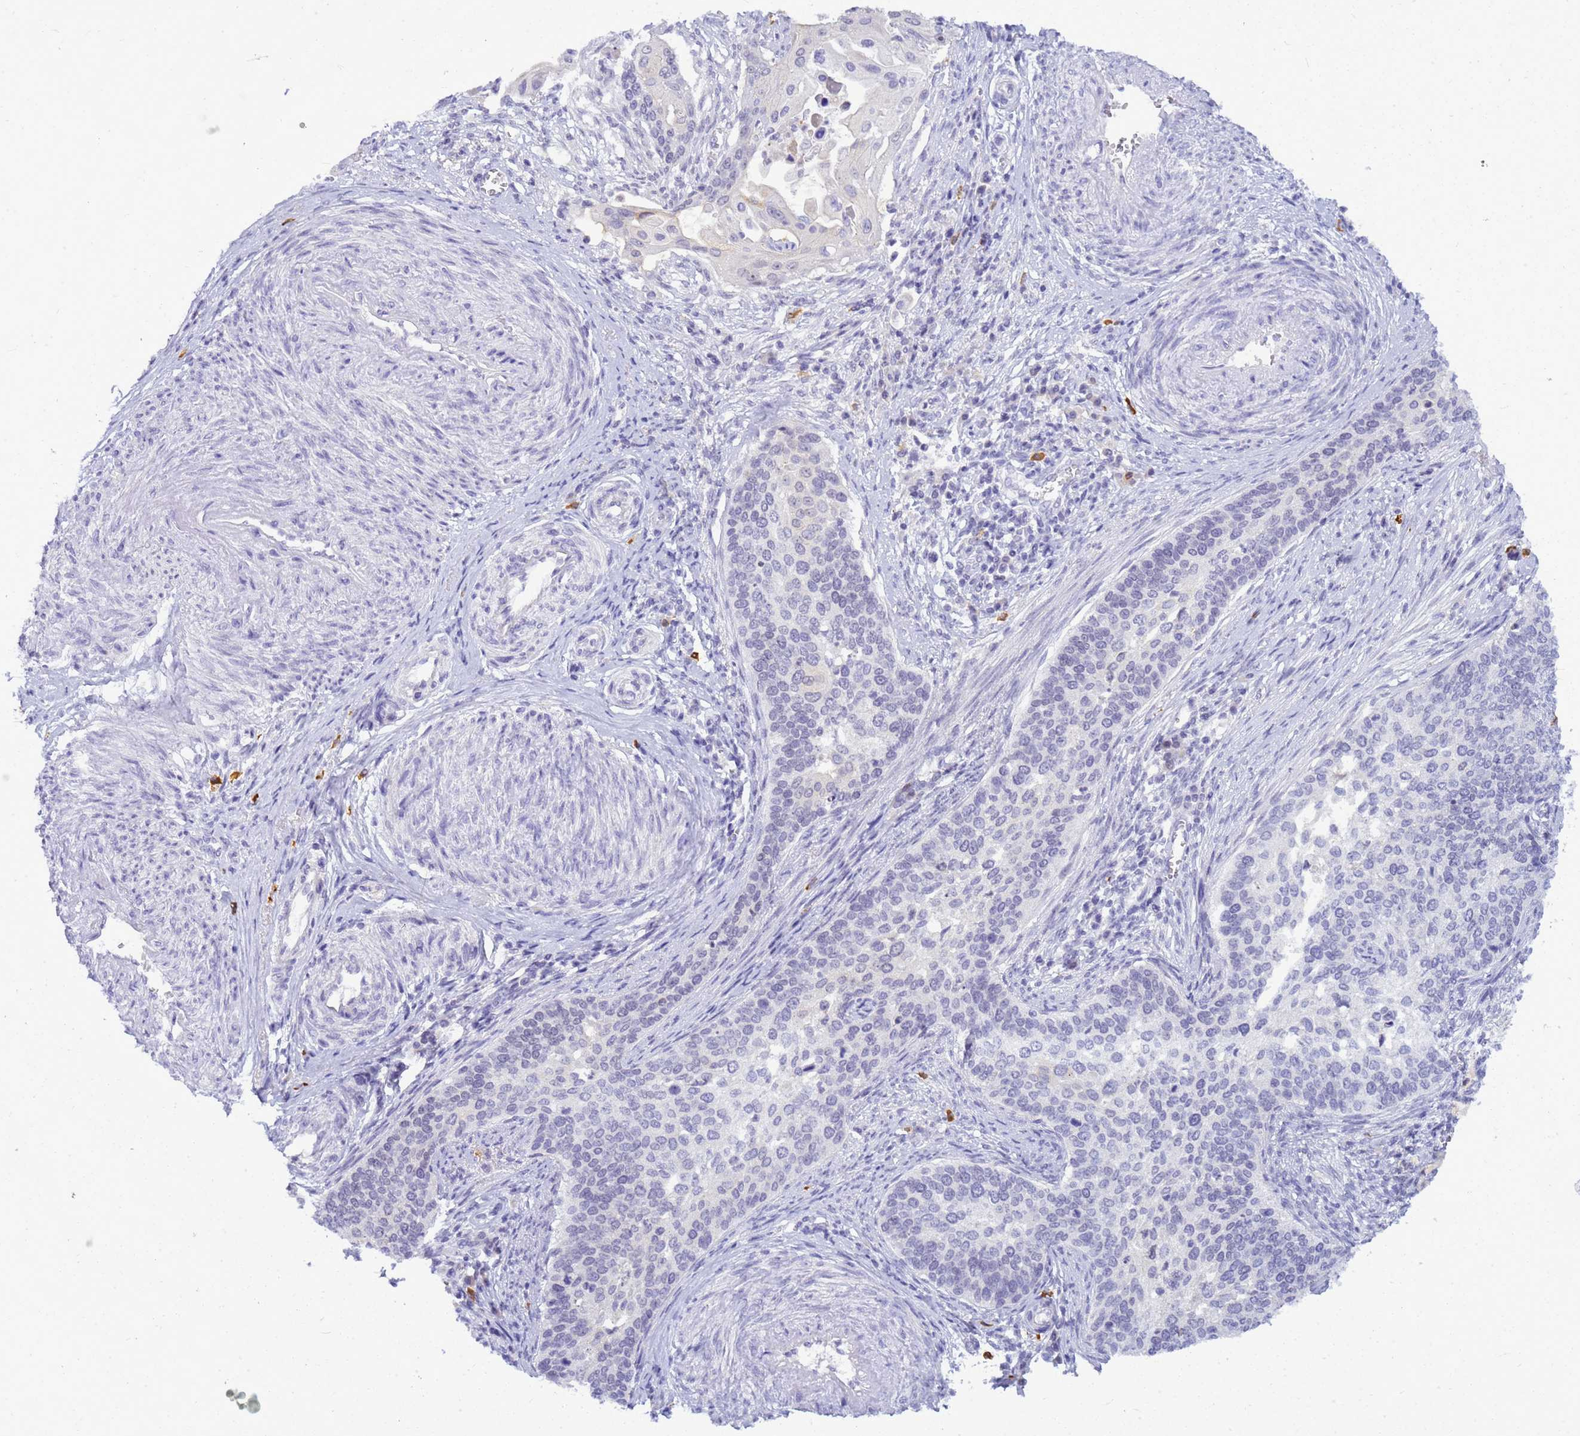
{"staining": {"intensity": "negative", "quantity": "none", "location": "none"}, "tissue": "cervical cancer", "cell_type": "Tumor cells", "image_type": "cancer", "snomed": [{"axis": "morphology", "description": "Squamous cell carcinoma, NOS"}, {"axis": "topography", "description": "Cervix"}], "caption": "The immunohistochemistry (IHC) micrograph has no significant staining in tumor cells of squamous cell carcinoma (cervical) tissue. (DAB (3,3'-diaminobenzidine) IHC with hematoxylin counter stain).", "gene": "DMRTC2", "patient": {"sex": "female", "age": 44}}